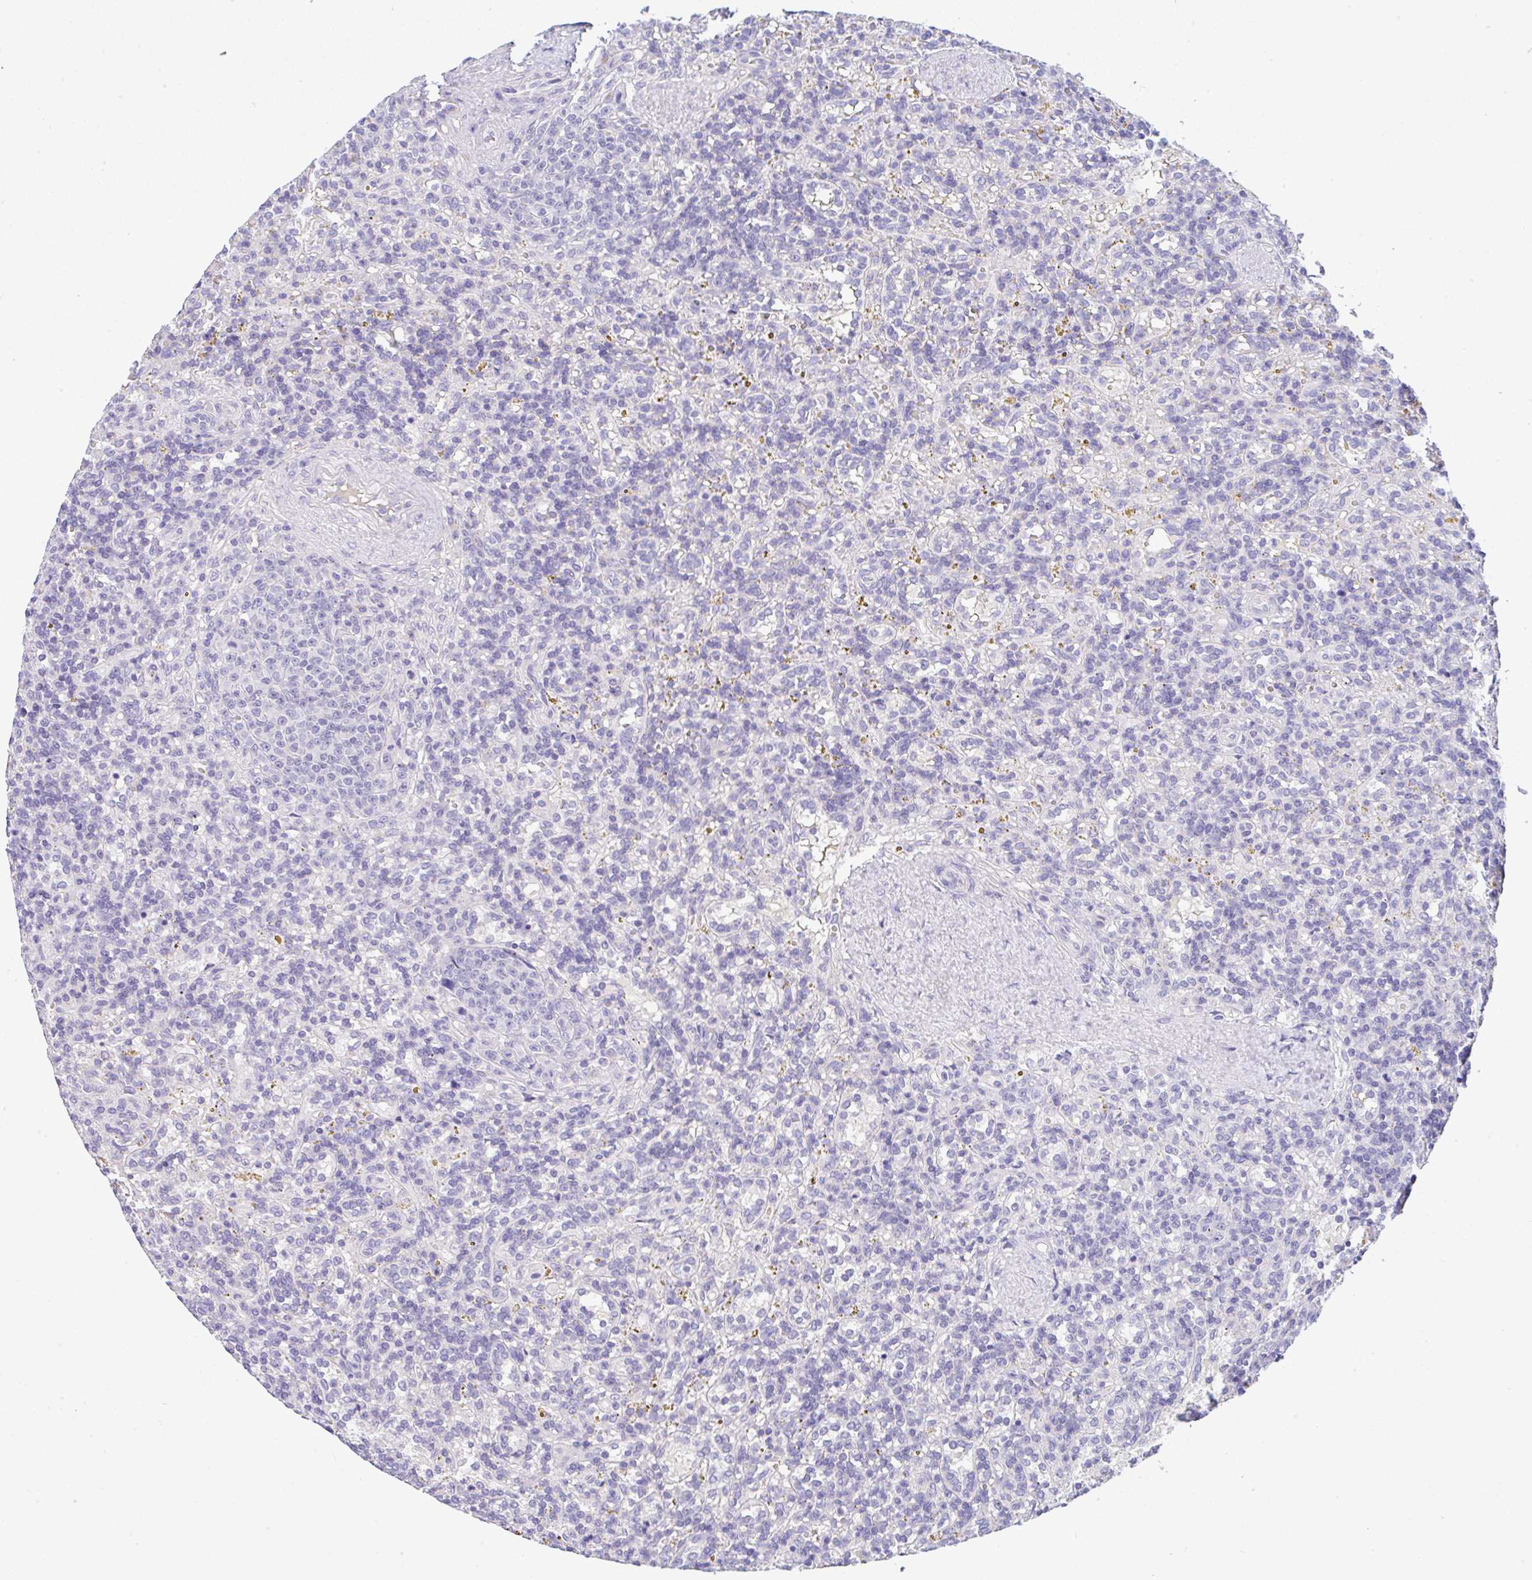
{"staining": {"intensity": "negative", "quantity": "none", "location": "none"}, "tissue": "lymphoma", "cell_type": "Tumor cells", "image_type": "cancer", "snomed": [{"axis": "morphology", "description": "Malignant lymphoma, non-Hodgkin's type, Low grade"}, {"axis": "topography", "description": "Spleen"}], "caption": "High power microscopy image of an IHC image of malignant lymphoma, non-Hodgkin's type (low-grade), revealing no significant positivity in tumor cells.", "gene": "SERPINE3", "patient": {"sex": "male", "age": 67}}